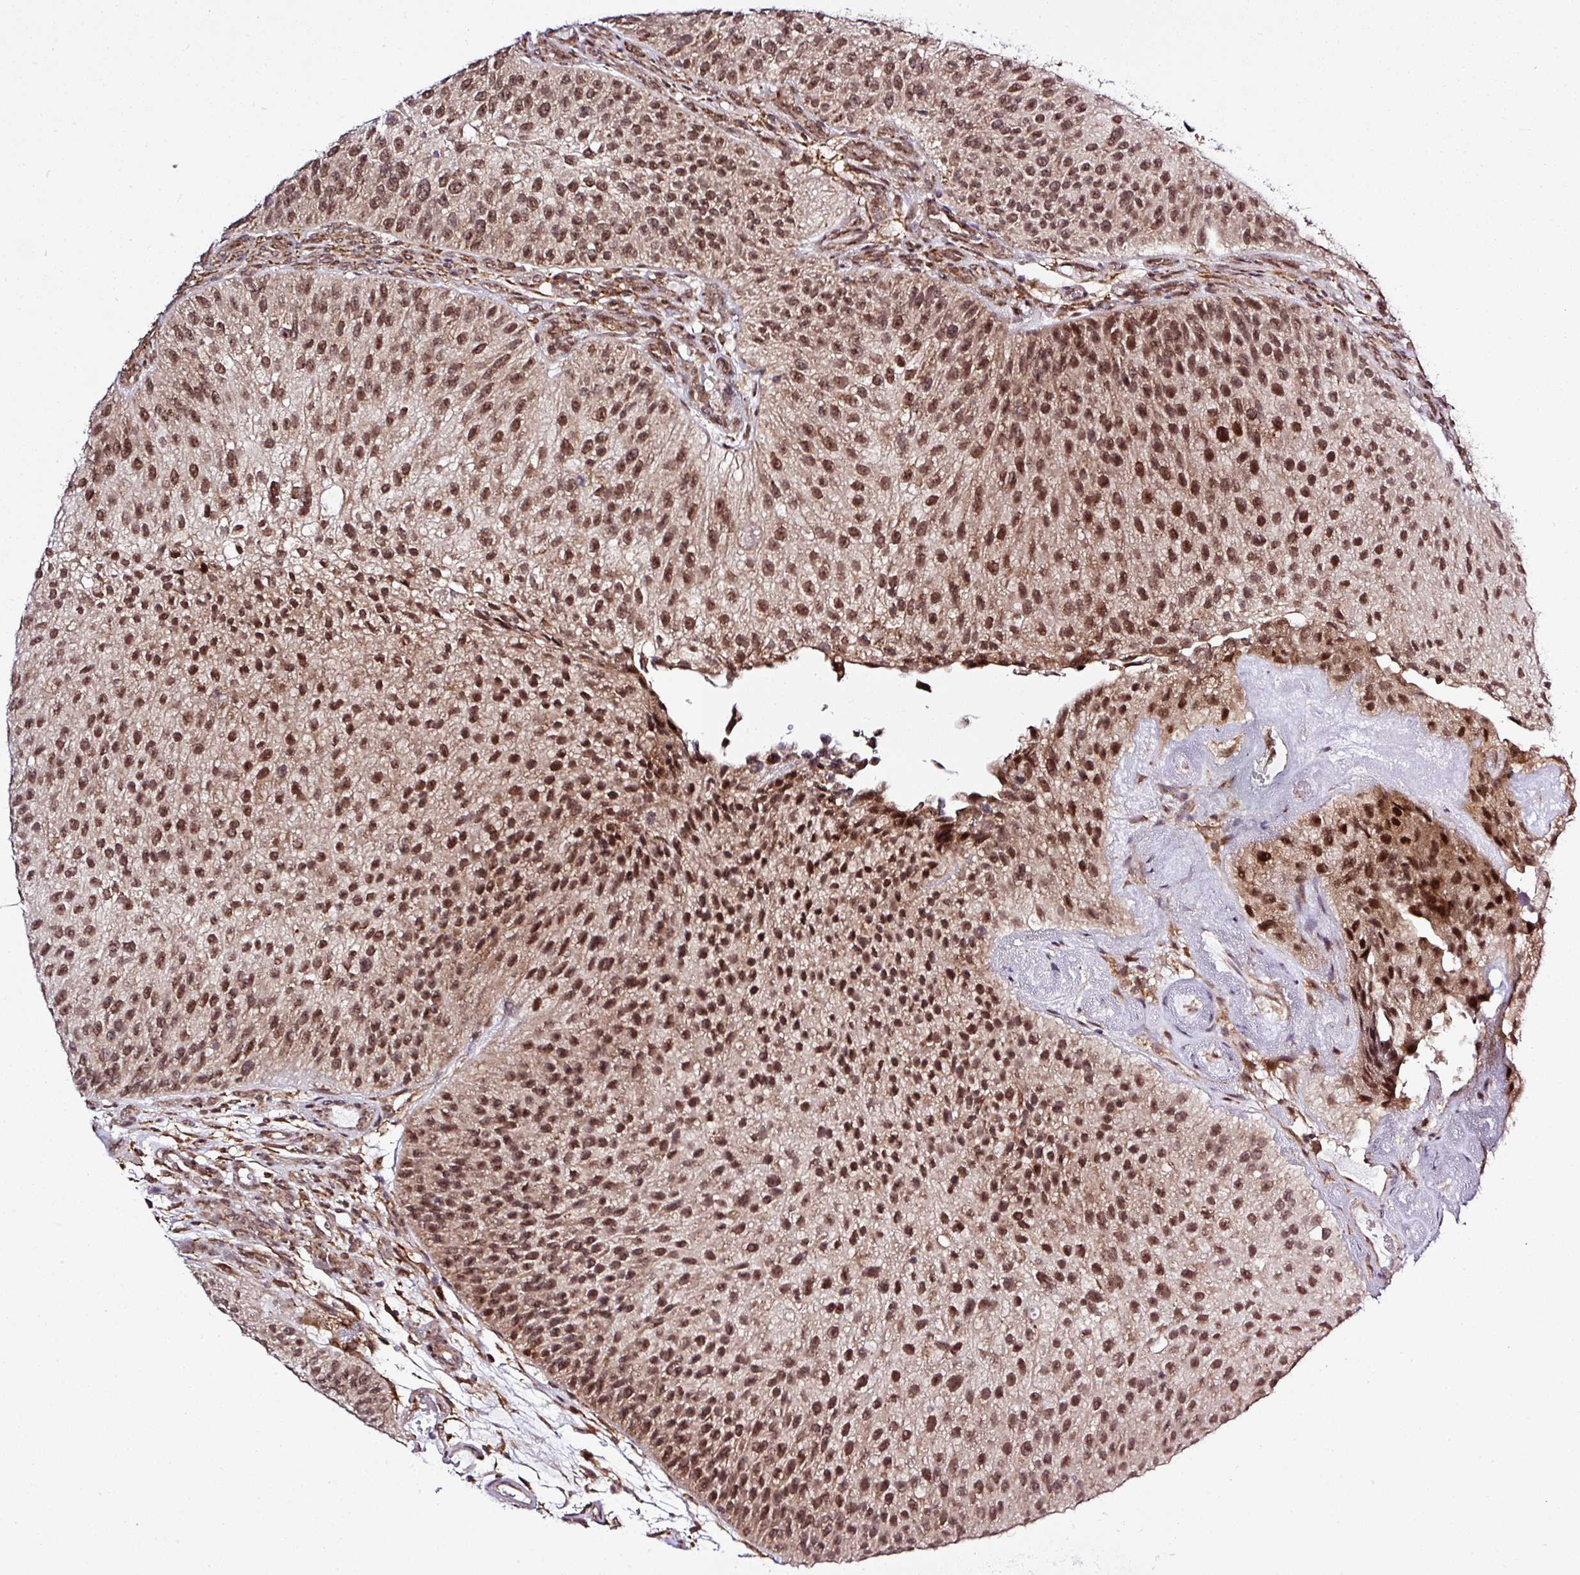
{"staining": {"intensity": "strong", "quantity": ">75%", "location": "nuclear"}, "tissue": "urothelial cancer", "cell_type": "Tumor cells", "image_type": "cancer", "snomed": [{"axis": "morphology", "description": "Urothelial carcinoma, NOS"}, {"axis": "topography", "description": "Urinary bladder"}], "caption": "Human transitional cell carcinoma stained for a protein (brown) exhibits strong nuclear positive positivity in about >75% of tumor cells.", "gene": "FAM153A", "patient": {"sex": "male", "age": 87}}